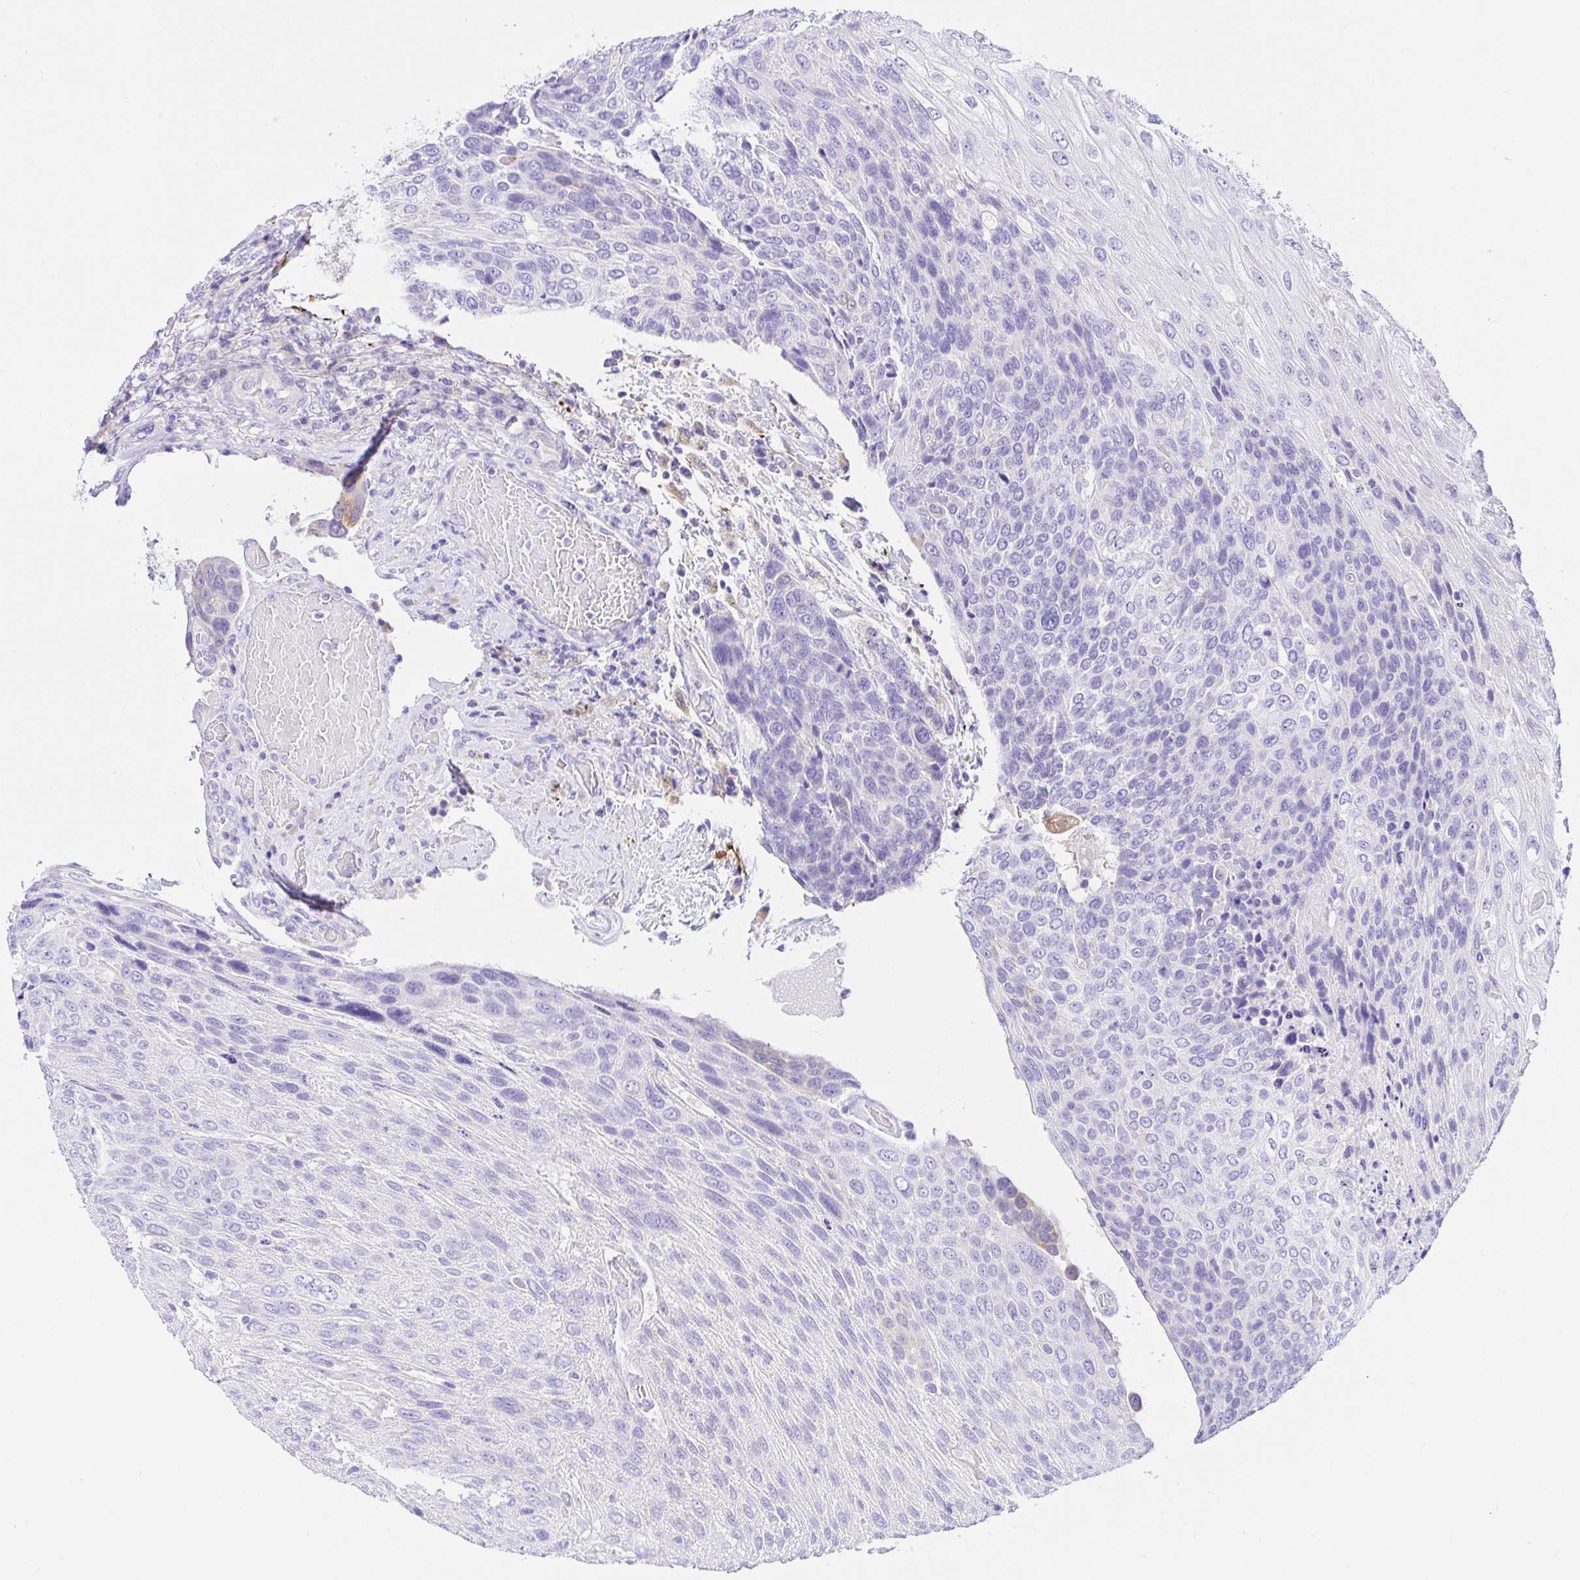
{"staining": {"intensity": "negative", "quantity": "none", "location": "none"}, "tissue": "urothelial cancer", "cell_type": "Tumor cells", "image_type": "cancer", "snomed": [{"axis": "morphology", "description": "Urothelial carcinoma, High grade"}, {"axis": "topography", "description": "Urinary bladder"}], "caption": "Tumor cells are negative for brown protein staining in urothelial carcinoma (high-grade).", "gene": "BACE2", "patient": {"sex": "female", "age": 70}}